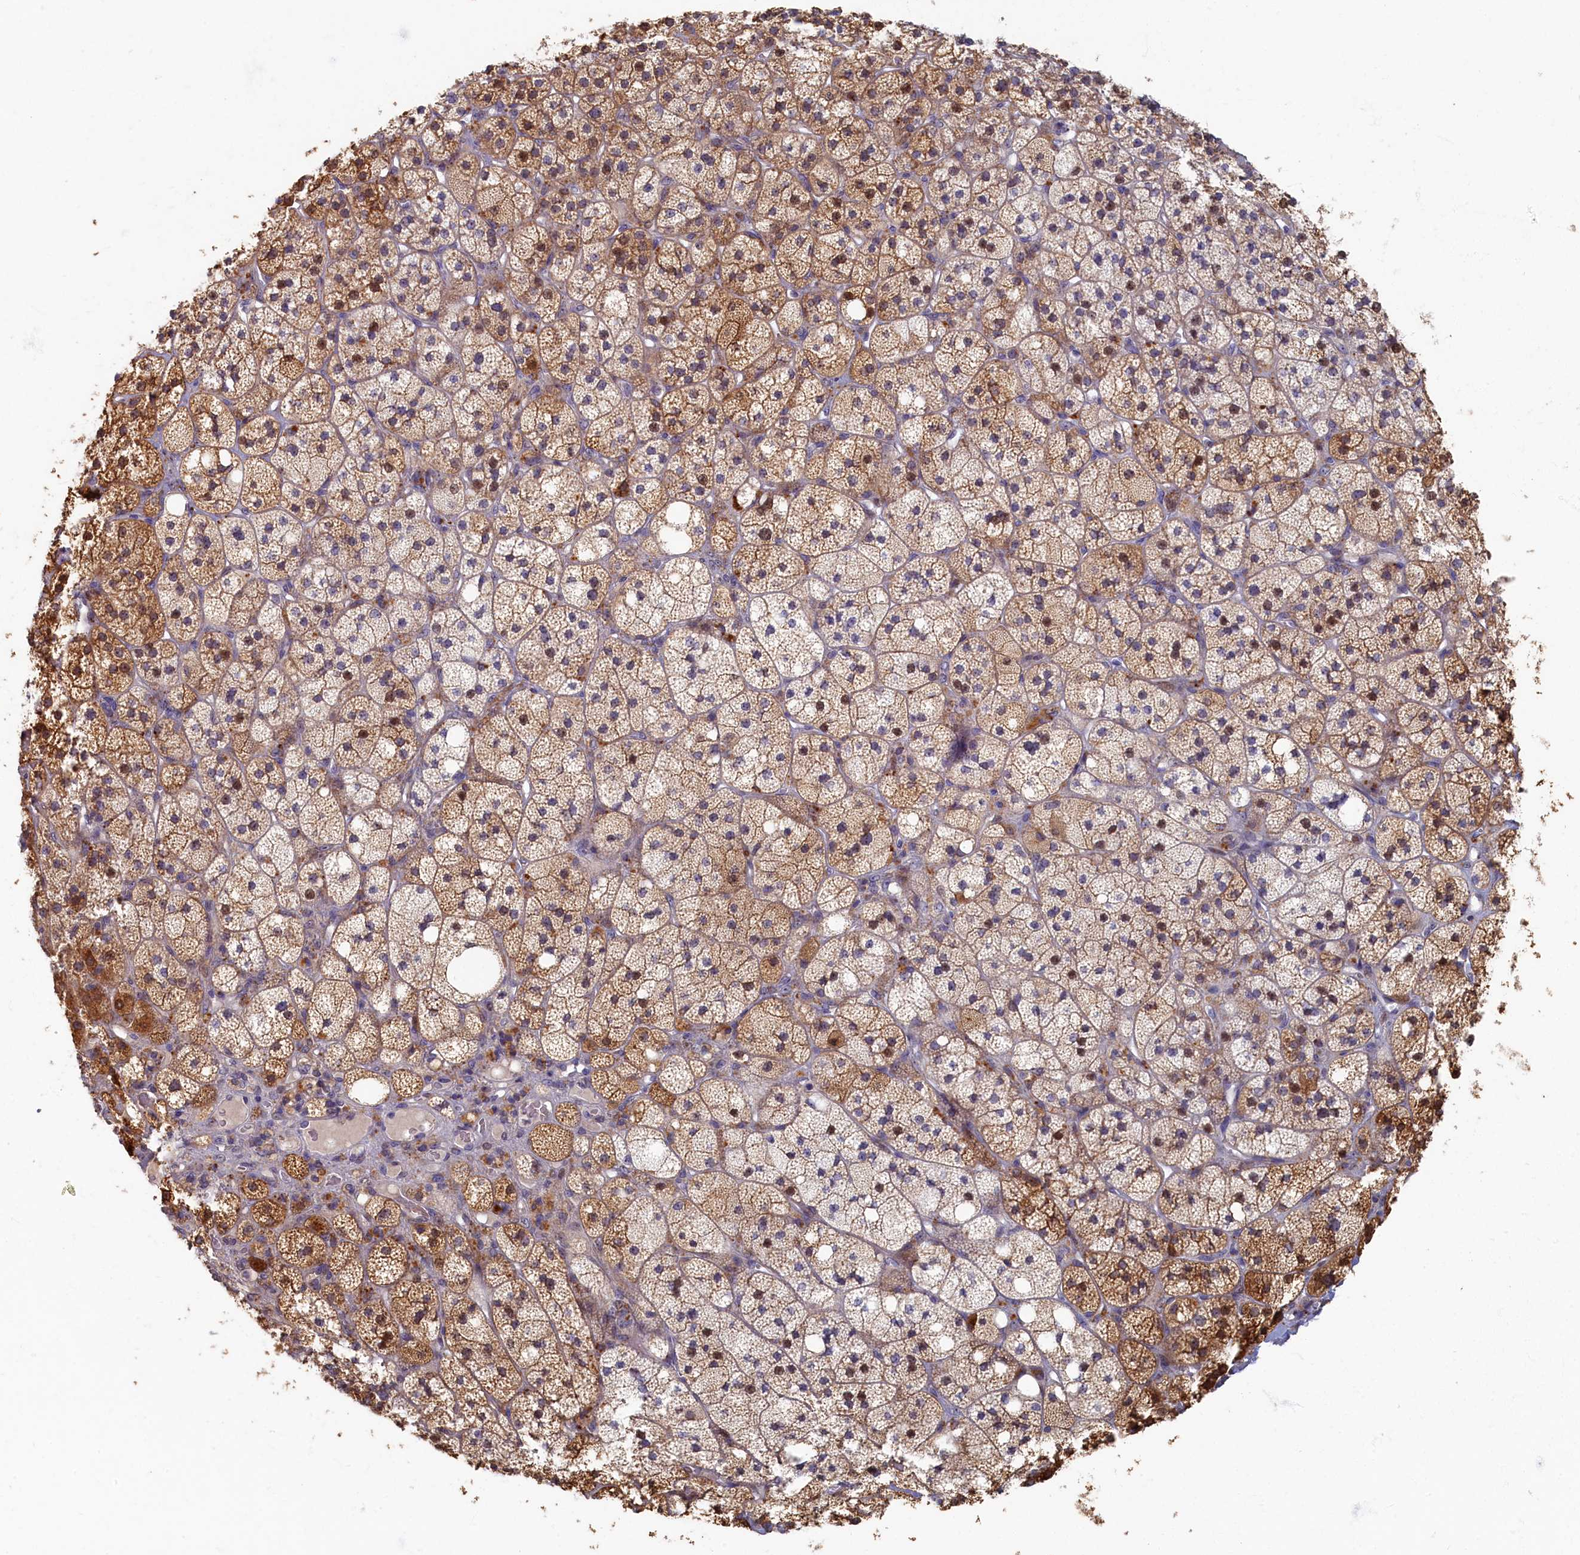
{"staining": {"intensity": "moderate", "quantity": ">75%", "location": "cytoplasmic/membranous,nuclear"}, "tissue": "adrenal gland", "cell_type": "Glandular cells", "image_type": "normal", "snomed": [{"axis": "morphology", "description": "Normal tissue, NOS"}, {"axis": "topography", "description": "Adrenal gland"}], "caption": "This is a histology image of immunohistochemistry (IHC) staining of benign adrenal gland, which shows moderate staining in the cytoplasmic/membranous,nuclear of glandular cells.", "gene": "HUNK", "patient": {"sex": "male", "age": 61}}